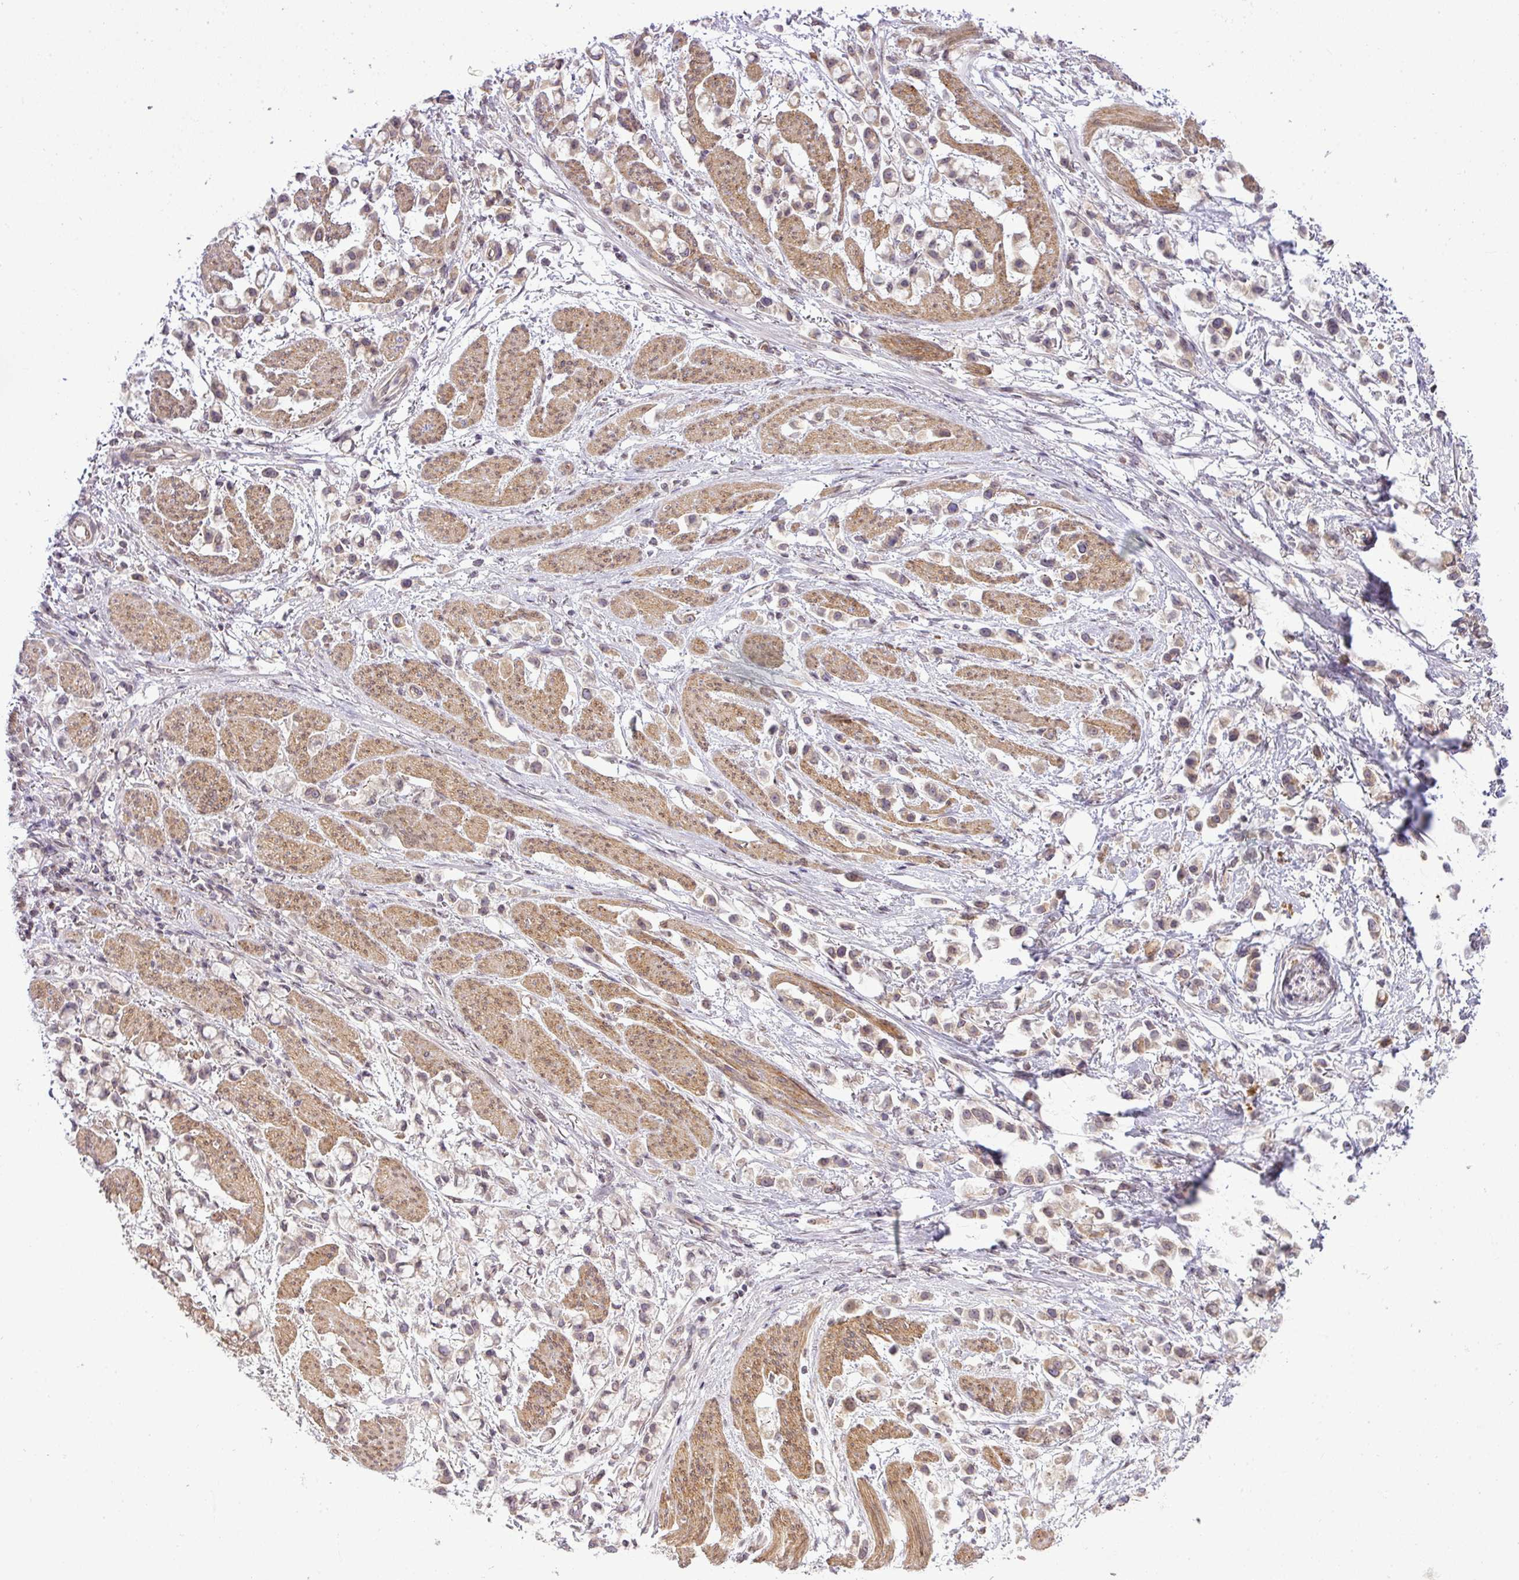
{"staining": {"intensity": "weak", "quantity": ">75%", "location": "cytoplasmic/membranous"}, "tissue": "stomach cancer", "cell_type": "Tumor cells", "image_type": "cancer", "snomed": [{"axis": "morphology", "description": "Adenocarcinoma, NOS"}, {"axis": "topography", "description": "Stomach"}], "caption": "Immunohistochemistry (DAB (3,3'-diaminobenzidine)) staining of human stomach cancer (adenocarcinoma) reveals weak cytoplasmic/membranous protein expression in approximately >75% of tumor cells. (IHC, brightfield microscopy, high magnification).", "gene": "COX18", "patient": {"sex": "female", "age": 81}}